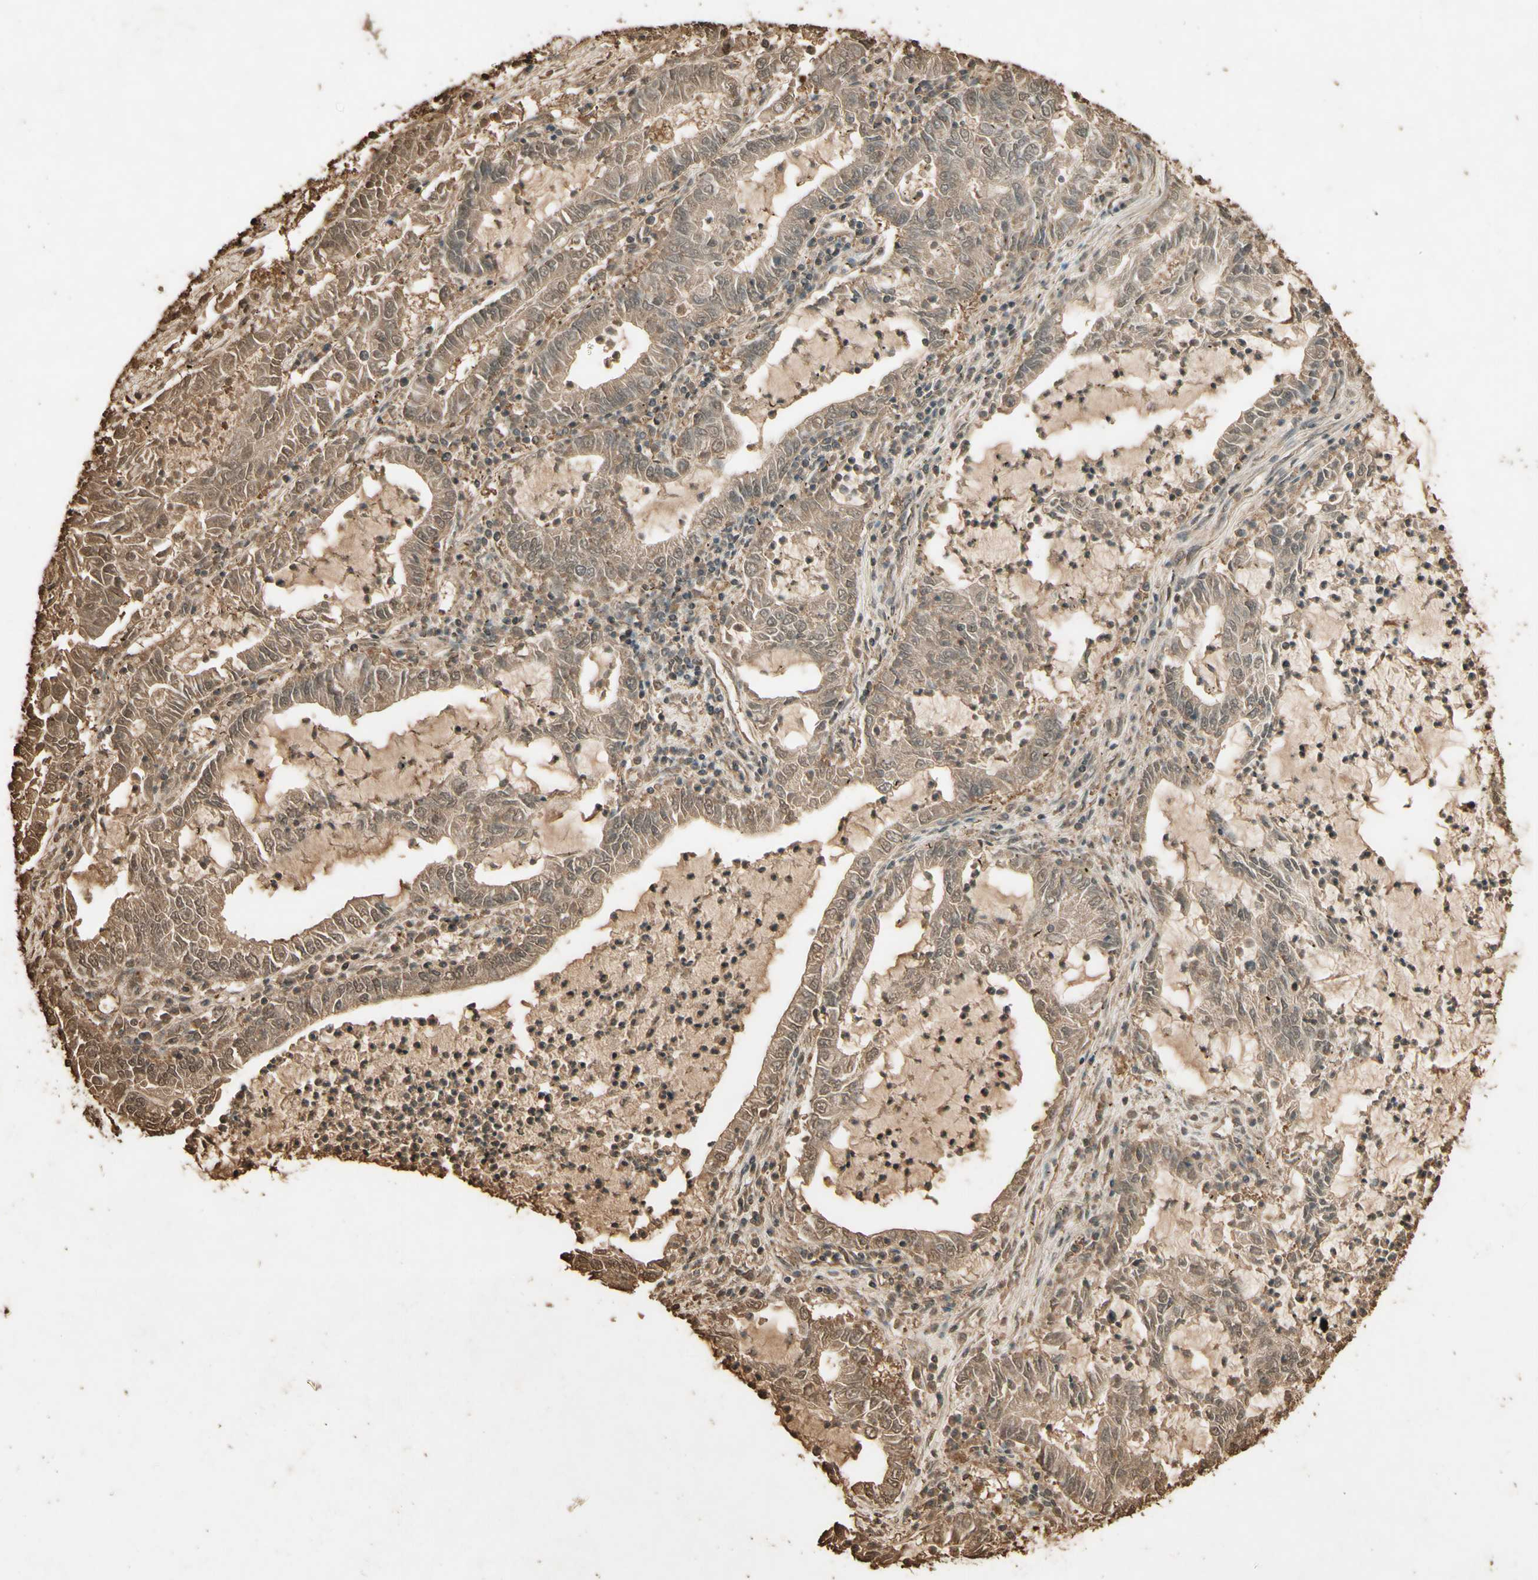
{"staining": {"intensity": "moderate", "quantity": ">75%", "location": "cytoplasmic/membranous"}, "tissue": "lung cancer", "cell_type": "Tumor cells", "image_type": "cancer", "snomed": [{"axis": "morphology", "description": "Adenocarcinoma, NOS"}, {"axis": "topography", "description": "Lung"}], "caption": "Protein staining displays moderate cytoplasmic/membranous expression in about >75% of tumor cells in lung adenocarcinoma. Immunohistochemistry stains the protein in brown and the nuclei are stained blue.", "gene": "SMAD9", "patient": {"sex": "female", "age": 51}}